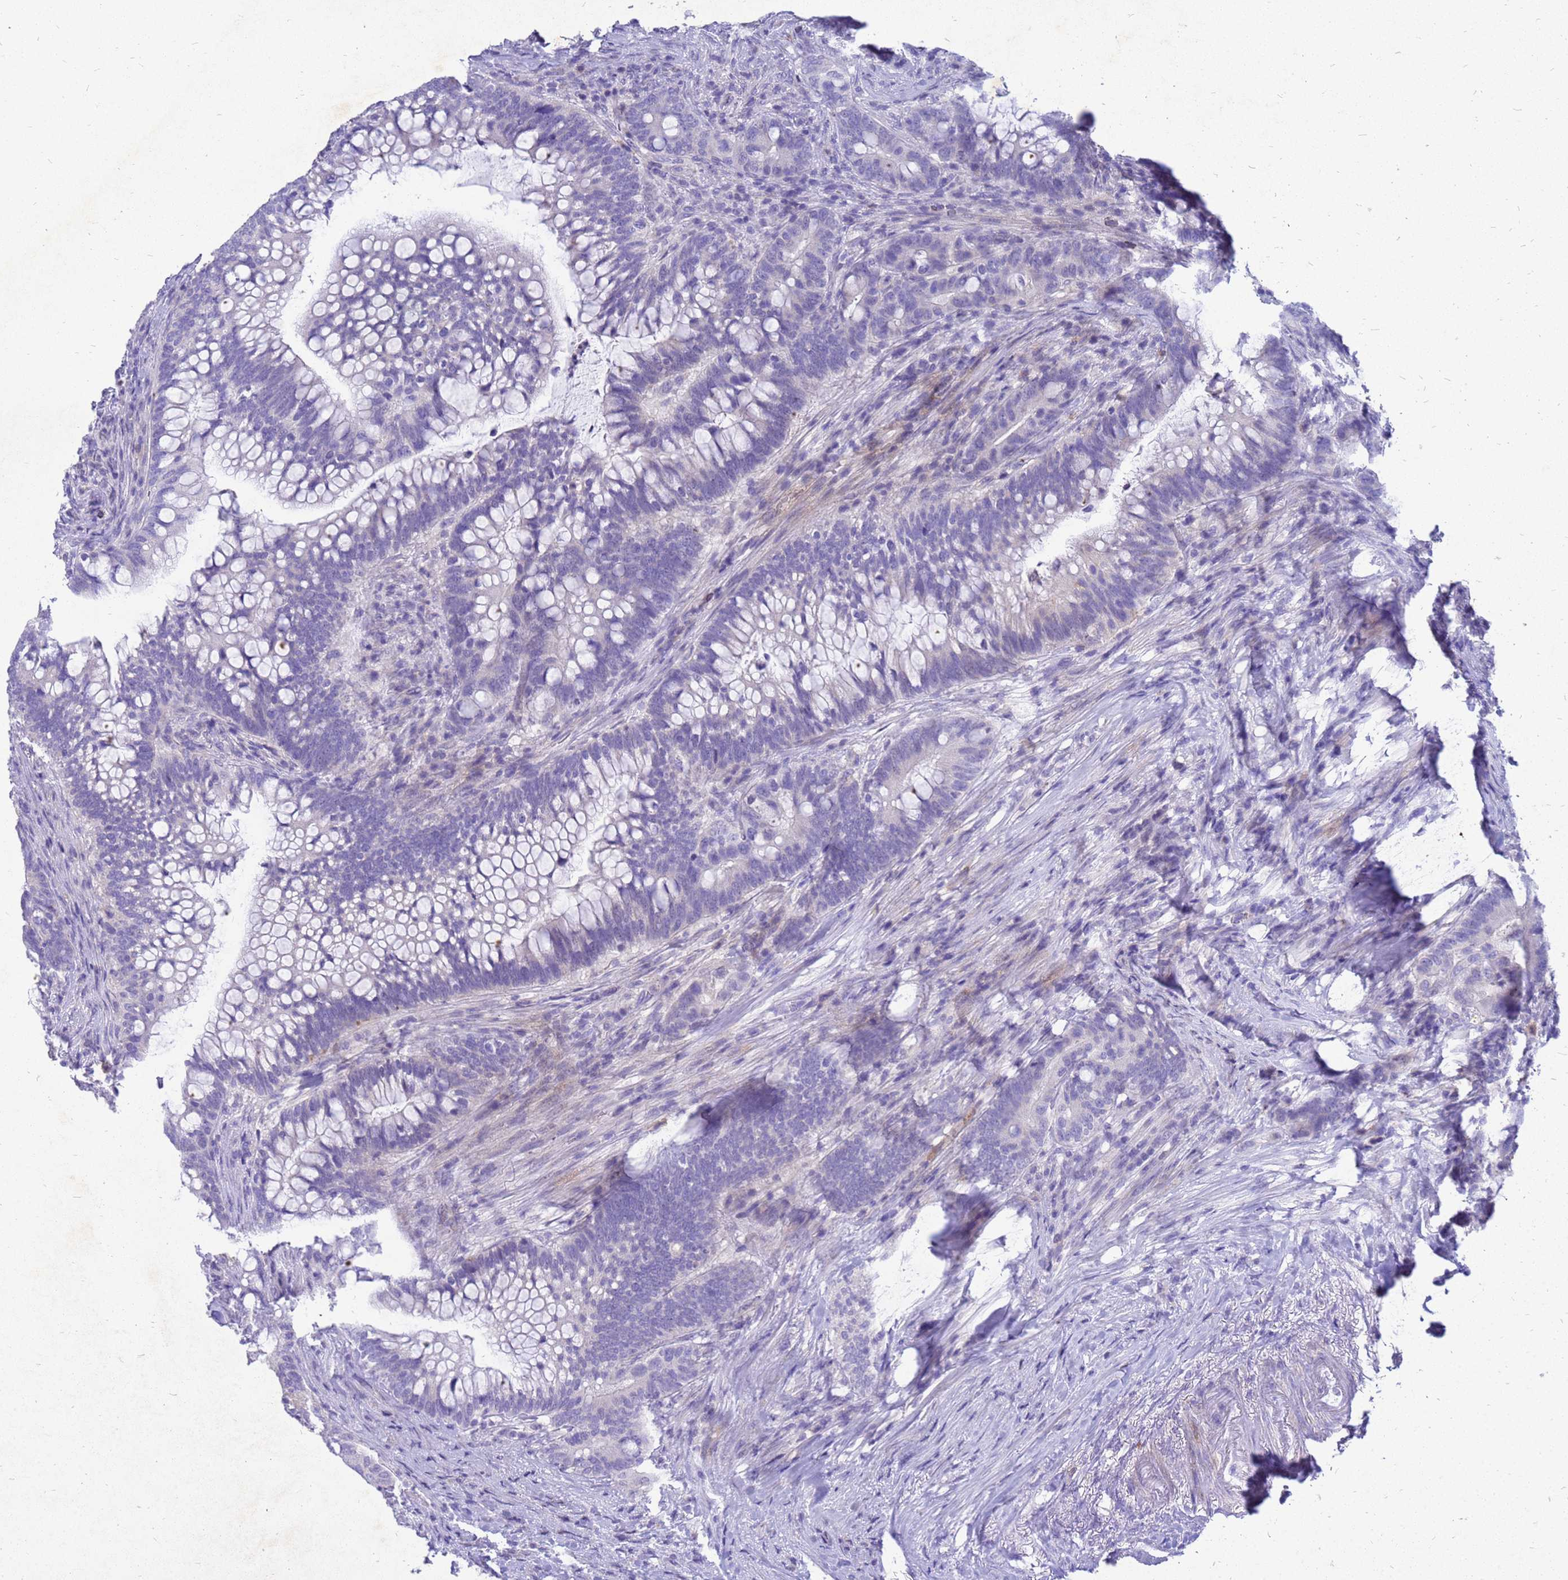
{"staining": {"intensity": "negative", "quantity": "none", "location": "none"}, "tissue": "colorectal cancer", "cell_type": "Tumor cells", "image_type": "cancer", "snomed": [{"axis": "morphology", "description": "Adenocarcinoma, NOS"}, {"axis": "topography", "description": "Colon"}], "caption": "IHC histopathology image of human colorectal cancer stained for a protein (brown), which displays no positivity in tumor cells.", "gene": "AKR1C1", "patient": {"sex": "female", "age": 66}}